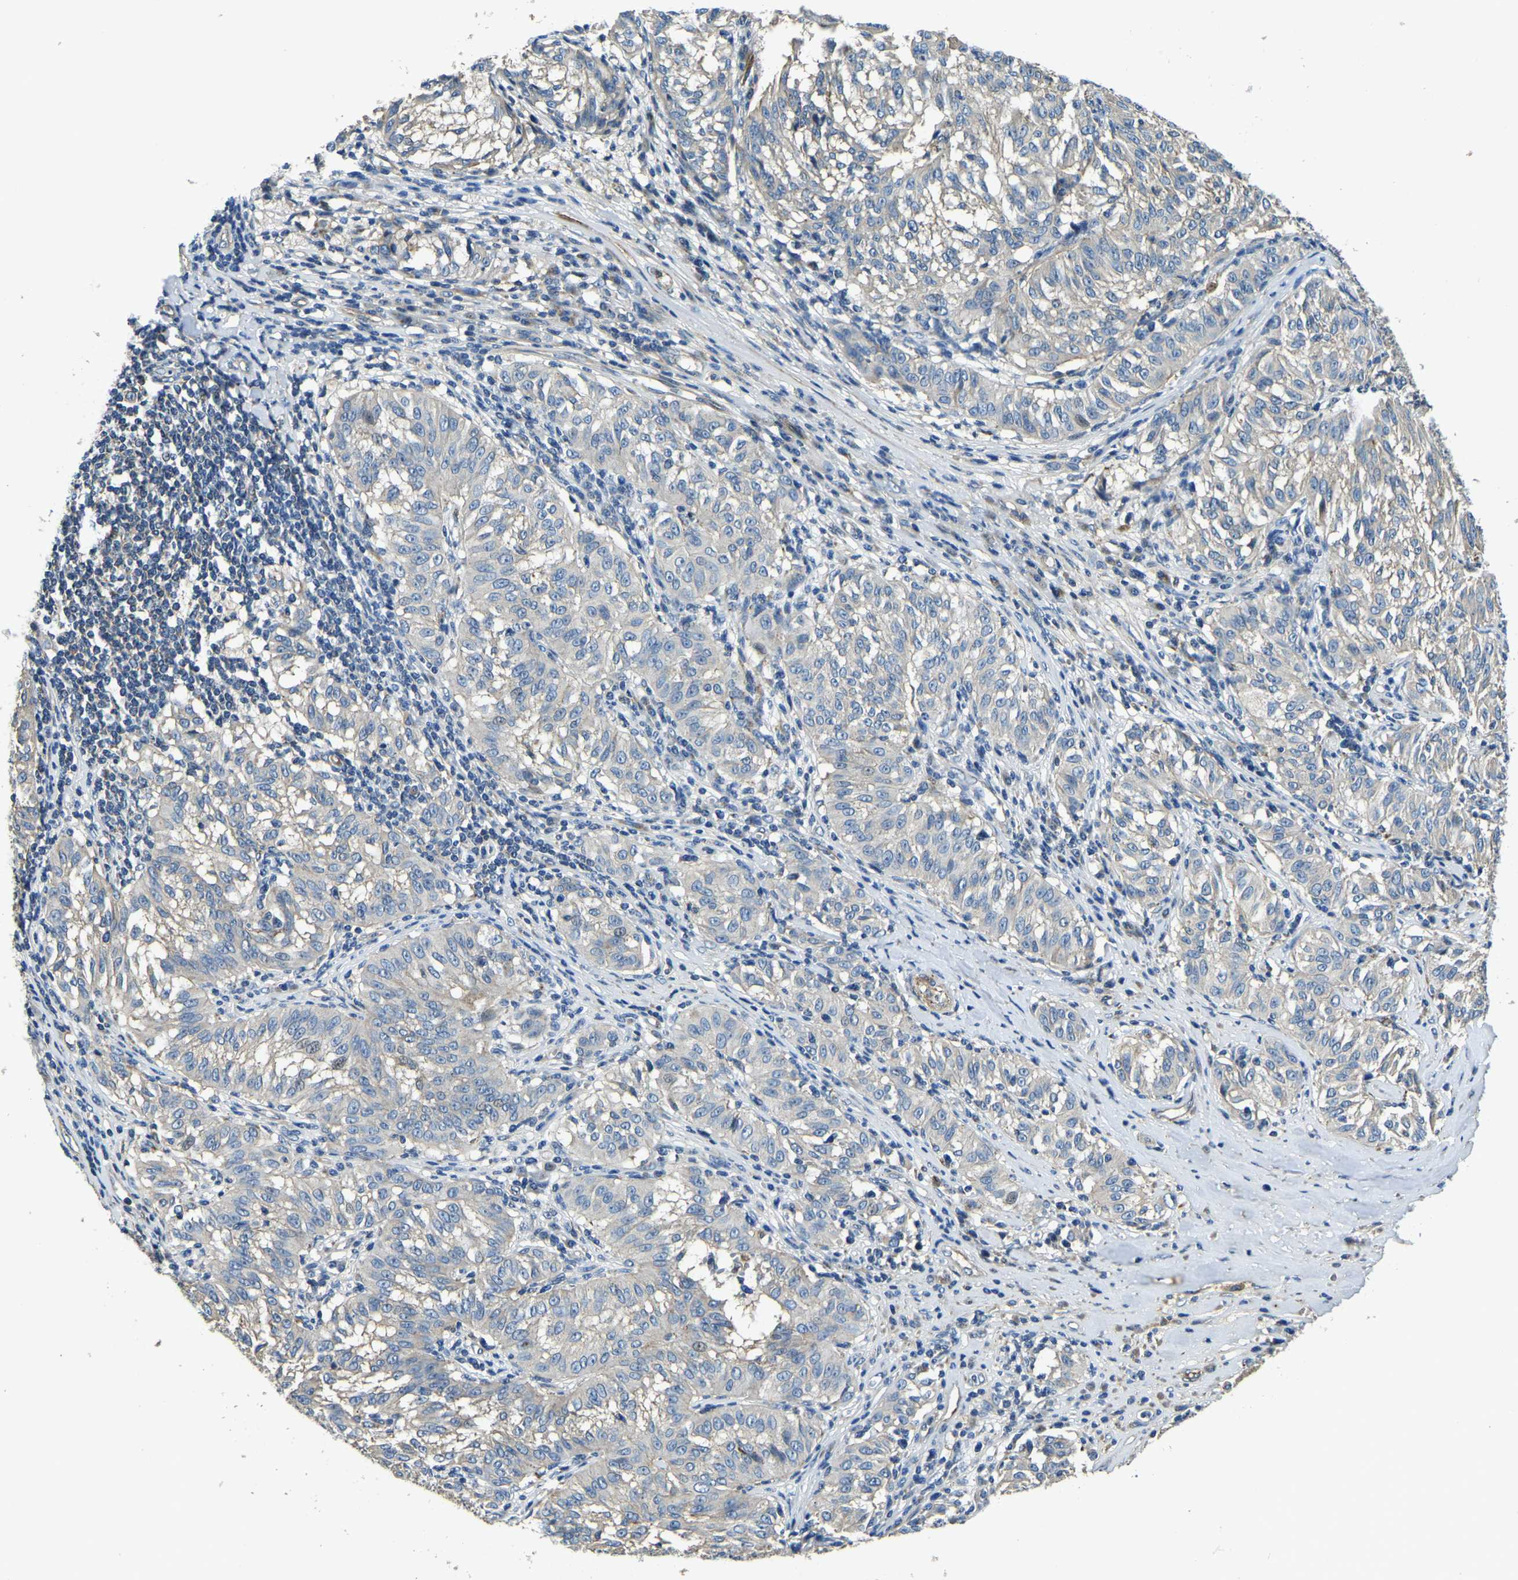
{"staining": {"intensity": "negative", "quantity": "none", "location": "none"}, "tissue": "melanoma", "cell_type": "Tumor cells", "image_type": "cancer", "snomed": [{"axis": "morphology", "description": "Malignant melanoma, NOS"}, {"axis": "topography", "description": "Skin"}], "caption": "A micrograph of human malignant melanoma is negative for staining in tumor cells. Brightfield microscopy of IHC stained with DAB (3,3'-diaminobenzidine) (brown) and hematoxylin (blue), captured at high magnification.", "gene": "RNF39", "patient": {"sex": "female", "age": 72}}